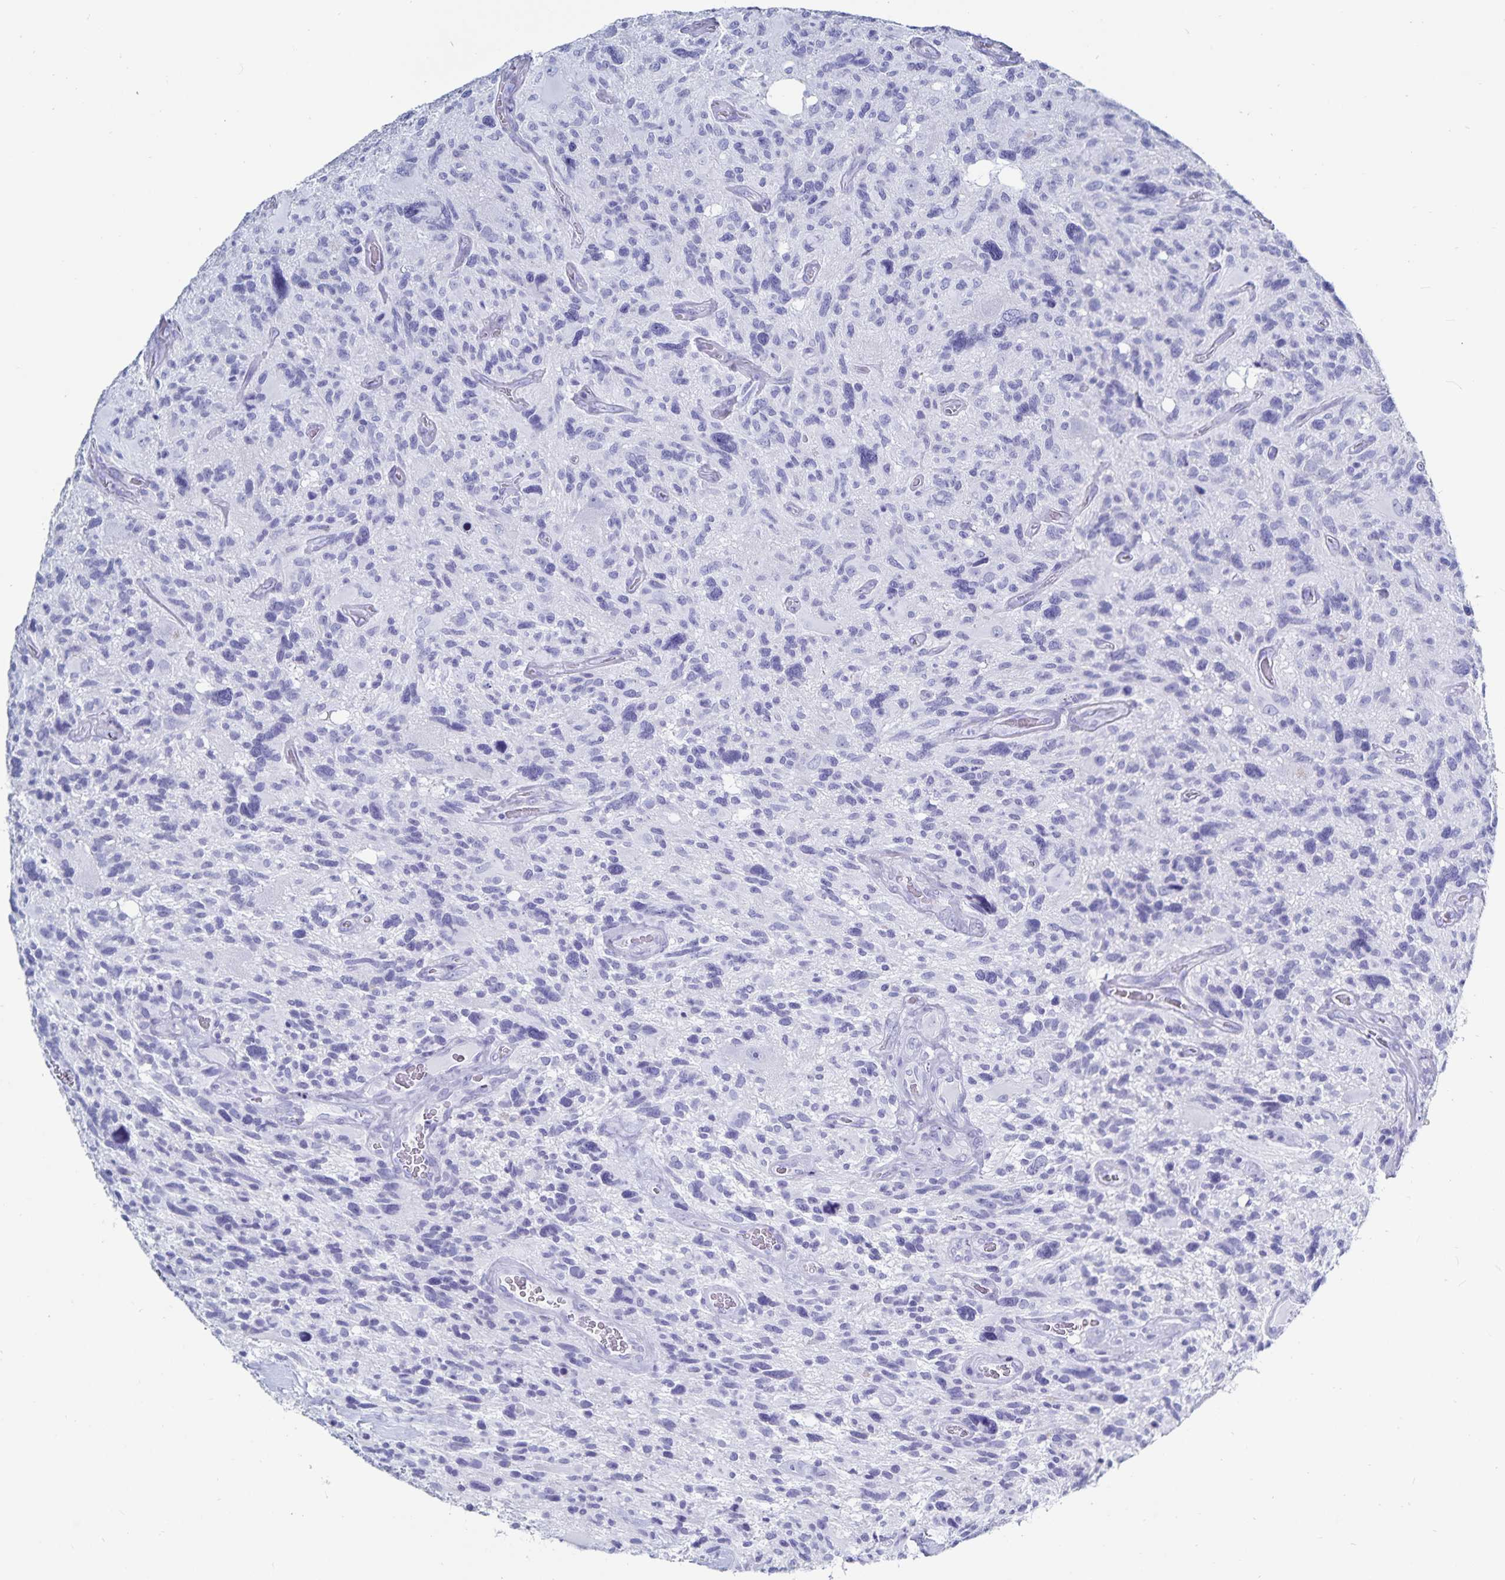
{"staining": {"intensity": "negative", "quantity": "none", "location": "none"}, "tissue": "glioma", "cell_type": "Tumor cells", "image_type": "cancer", "snomed": [{"axis": "morphology", "description": "Glioma, malignant, High grade"}, {"axis": "topography", "description": "Brain"}], "caption": "Tumor cells show no significant staining in glioma.", "gene": "C19orf73", "patient": {"sex": "male", "age": 49}}